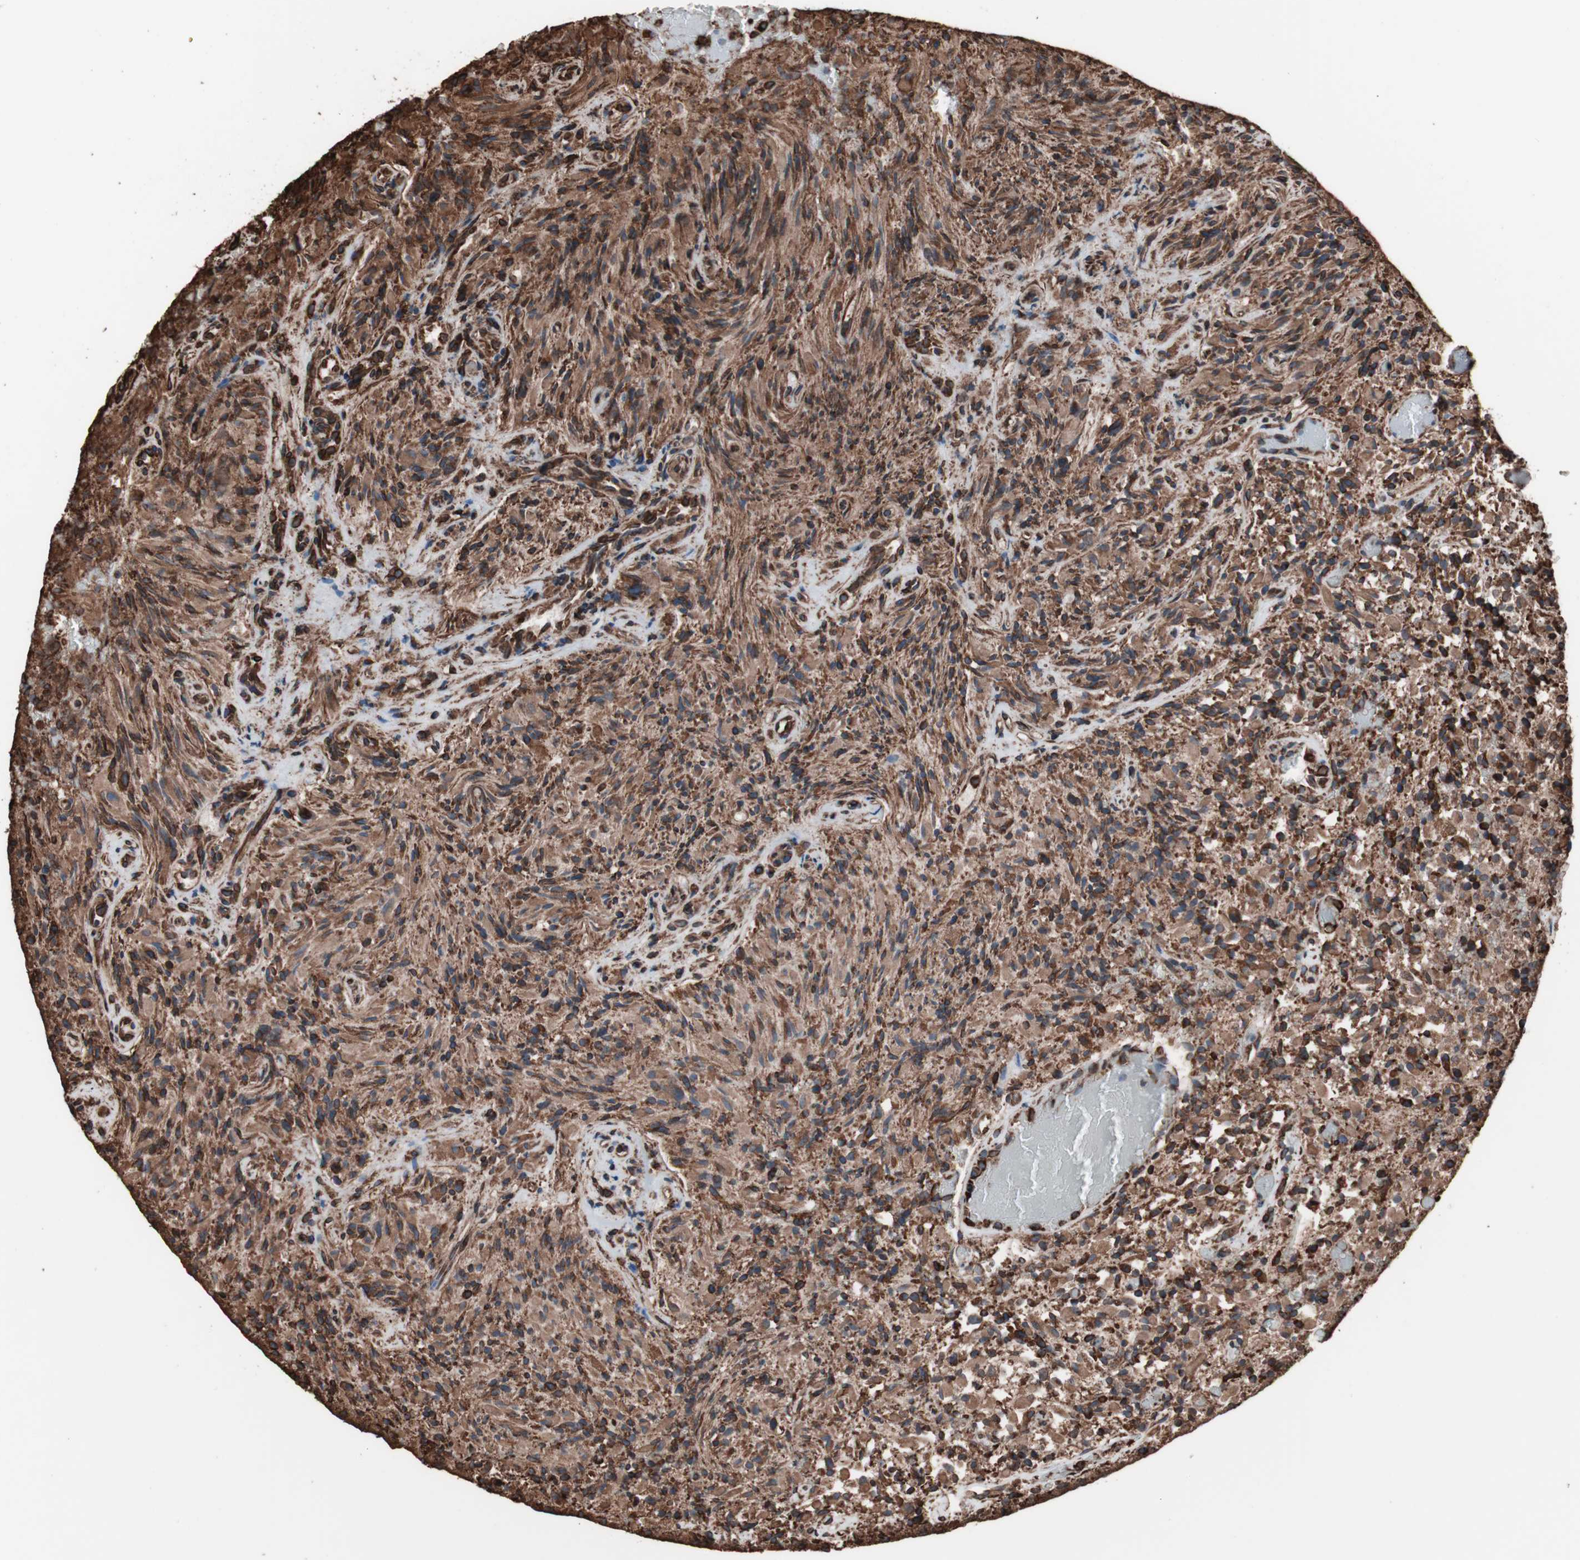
{"staining": {"intensity": "strong", "quantity": ">75%", "location": "cytoplasmic/membranous"}, "tissue": "glioma", "cell_type": "Tumor cells", "image_type": "cancer", "snomed": [{"axis": "morphology", "description": "Glioma, malignant, High grade"}, {"axis": "topography", "description": "Brain"}], "caption": "Immunohistochemical staining of glioma exhibits high levels of strong cytoplasmic/membranous protein expression in approximately >75% of tumor cells.", "gene": "HSP90B1", "patient": {"sex": "male", "age": 71}}